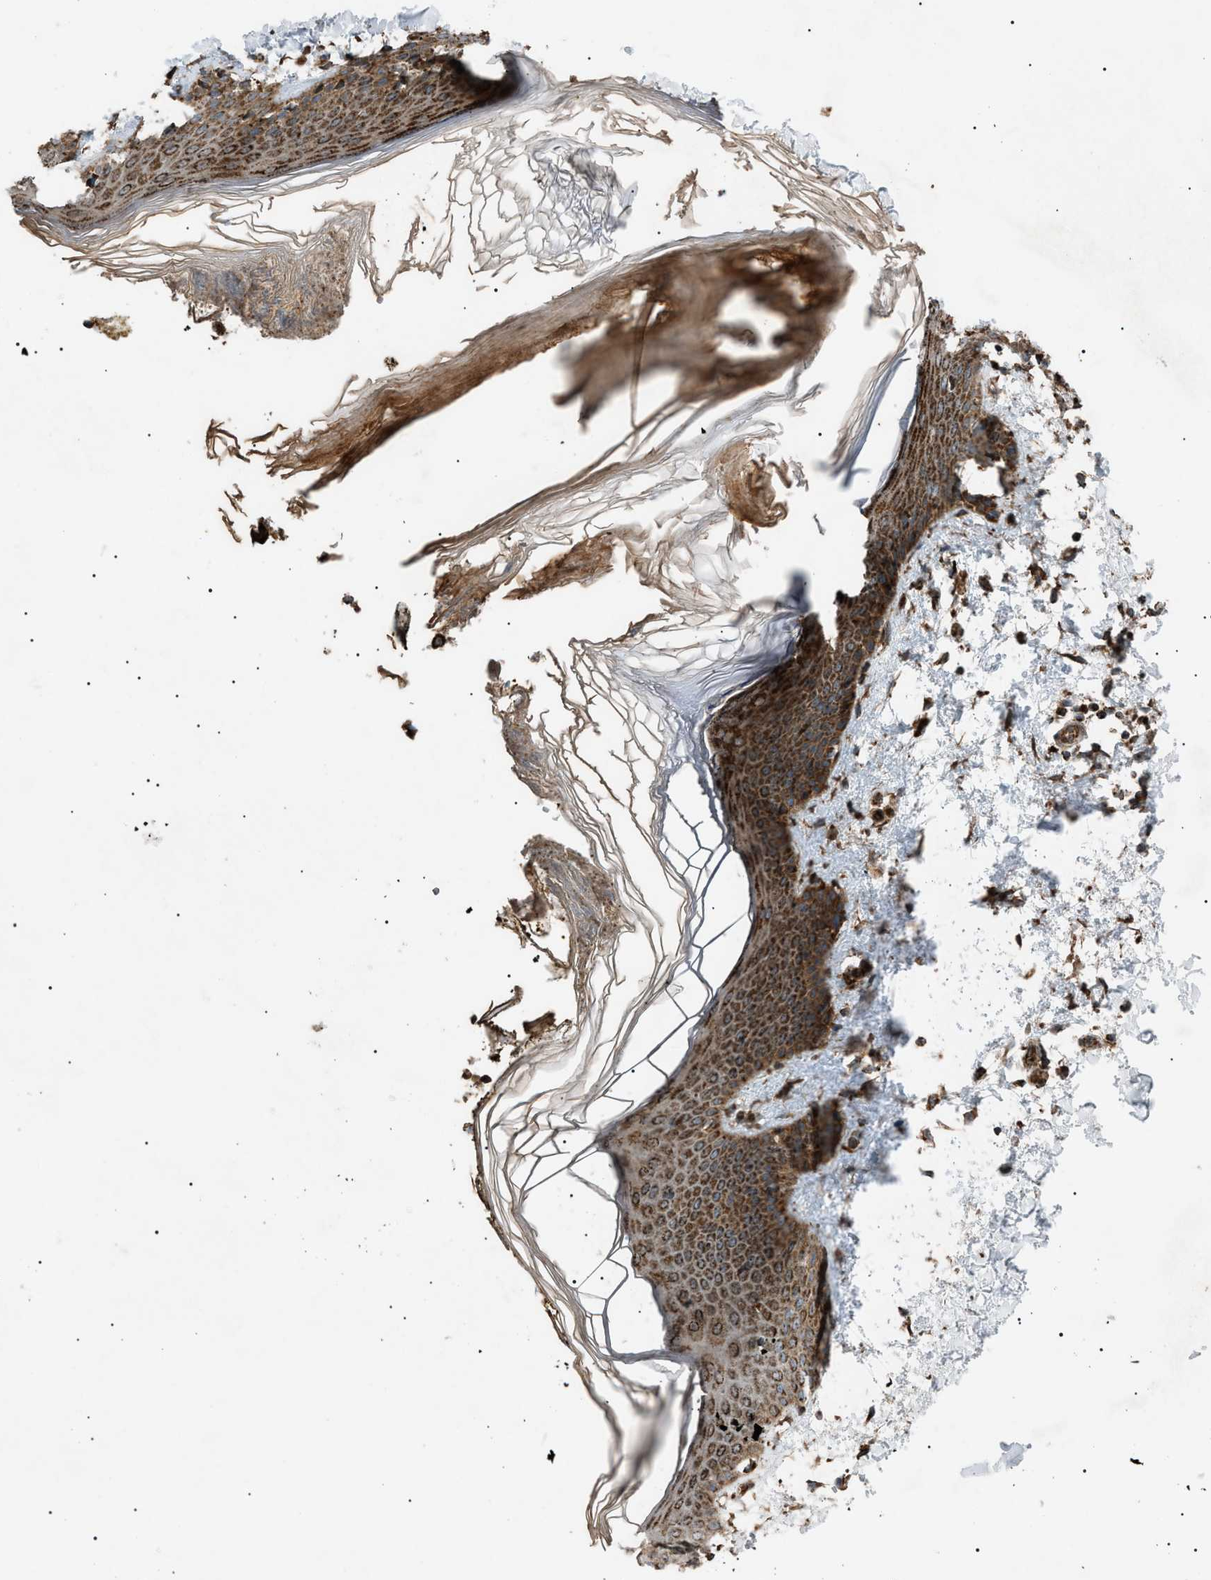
{"staining": {"intensity": "strong", "quantity": ">75%", "location": "cytoplasmic/membranous"}, "tissue": "skin", "cell_type": "Fibroblasts", "image_type": "normal", "snomed": [{"axis": "morphology", "description": "Normal tissue, NOS"}, {"axis": "topography", "description": "Skin"}], "caption": "Protein staining exhibits strong cytoplasmic/membranous expression in about >75% of fibroblasts in unremarkable skin.", "gene": "C1GALT1C1", "patient": {"sex": "male", "age": 53}}